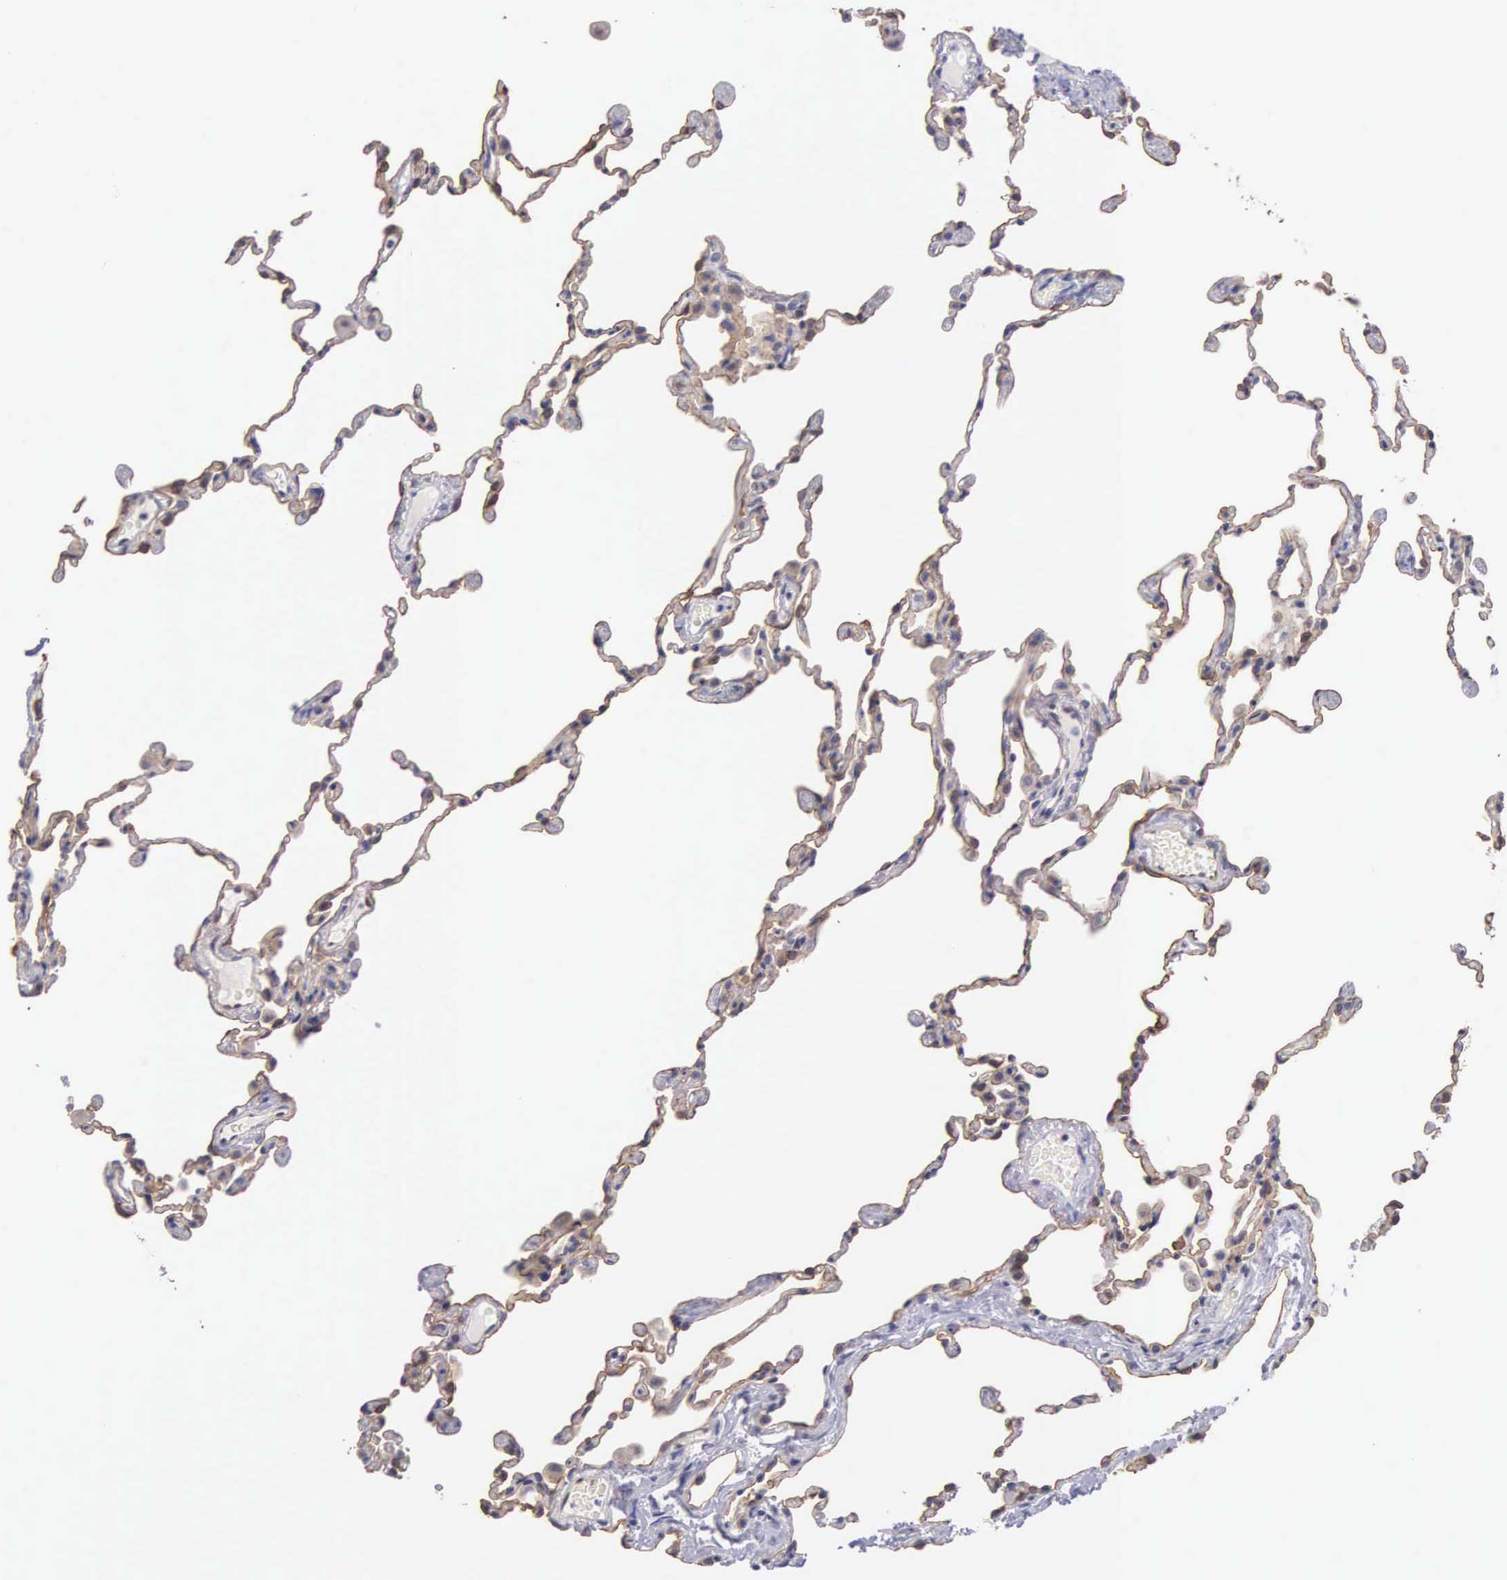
{"staining": {"intensity": "strong", "quantity": ">75%", "location": "cytoplasmic/membranous"}, "tissue": "lung", "cell_type": "Alveolar cells", "image_type": "normal", "snomed": [{"axis": "morphology", "description": "Normal tissue, NOS"}, {"axis": "topography", "description": "Lung"}], "caption": "Immunohistochemical staining of benign human lung displays >75% levels of strong cytoplasmic/membranous protein staining in about >75% of alveolar cells.", "gene": "PIR", "patient": {"sex": "female", "age": 61}}